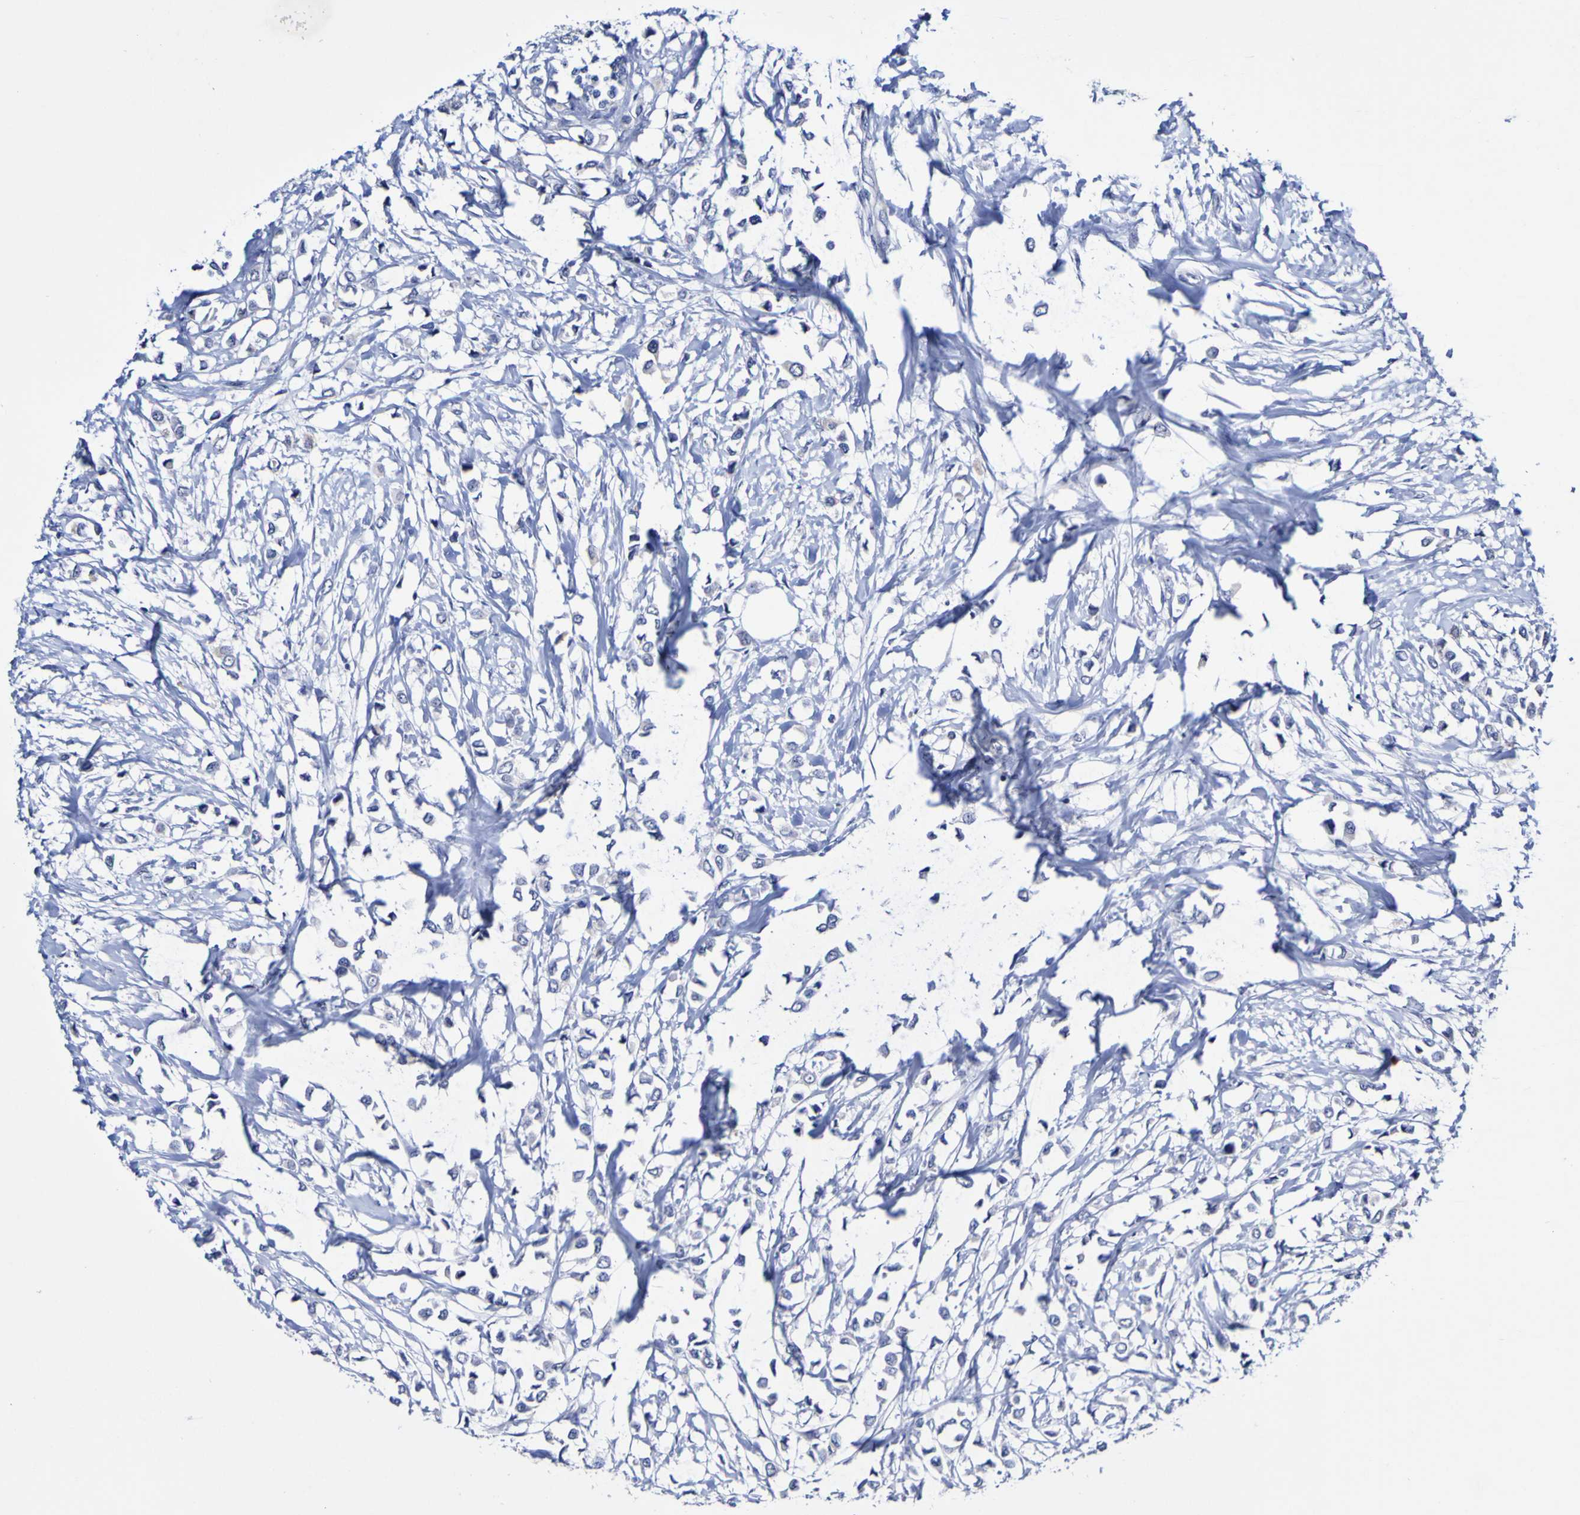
{"staining": {"intensity": "negative", "quantity": "none", "location": "none"}, "tissue": "breast cancer", "cell_type": "Tumor cells", "image_type": "cancer", "snomed": [{"axis": "morphology", "description": "Lobular carcinoma"}, {"axis": "topography", "description": "Breast"}], "caption": "Tumor cells are negative for brown protein staining in breast cancer (lobular carcinoma).", "gene": "ACVR1C", "patient": {"sex": "female", "age": 51}}